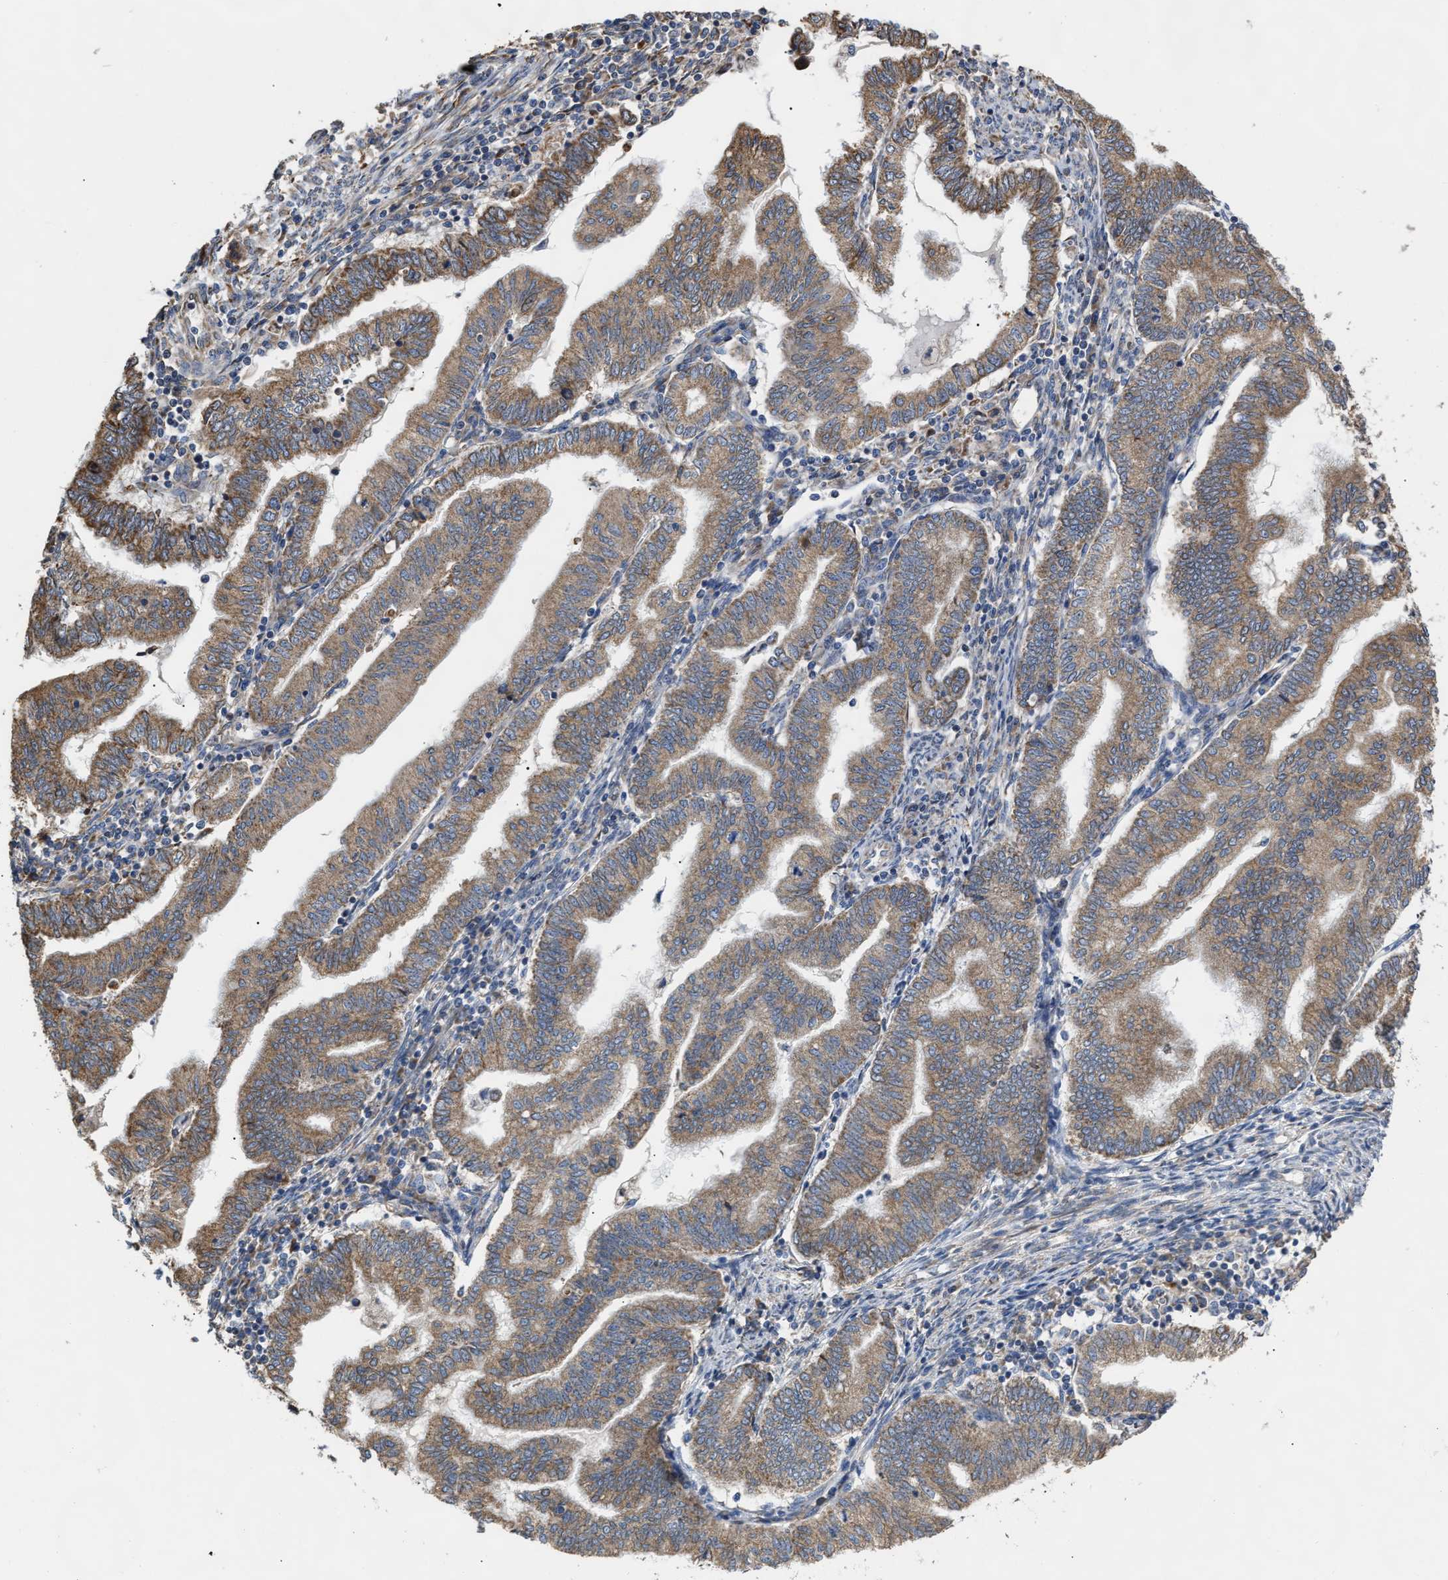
{"staining": {"intensity": "moderate", "quantity": ">75%", "location": "cytoplasmic/membranous"}, "tissue": "endometrial cancer", "cell_type": "Tumor cells", "image_type": "cancer", "snomed": [{"axis": "morphology", "description": "Polyp, NOS"}, {"axis": "morphology", "description": "Adenocarcinoma, NOS"}, {"axis": "morphology", "description": "Adenoma, NOS"}, {"axis": "topography", "description": "Endometrium"}], "caption": "Human endometrial adenocarcinoma stained with a brown dye displays moderate cytoplasmic/membranous positive staining in approximately >75% of tumor cells.", "gene": "MALSU1", "patient": {"sex": "female", "age": 79}}